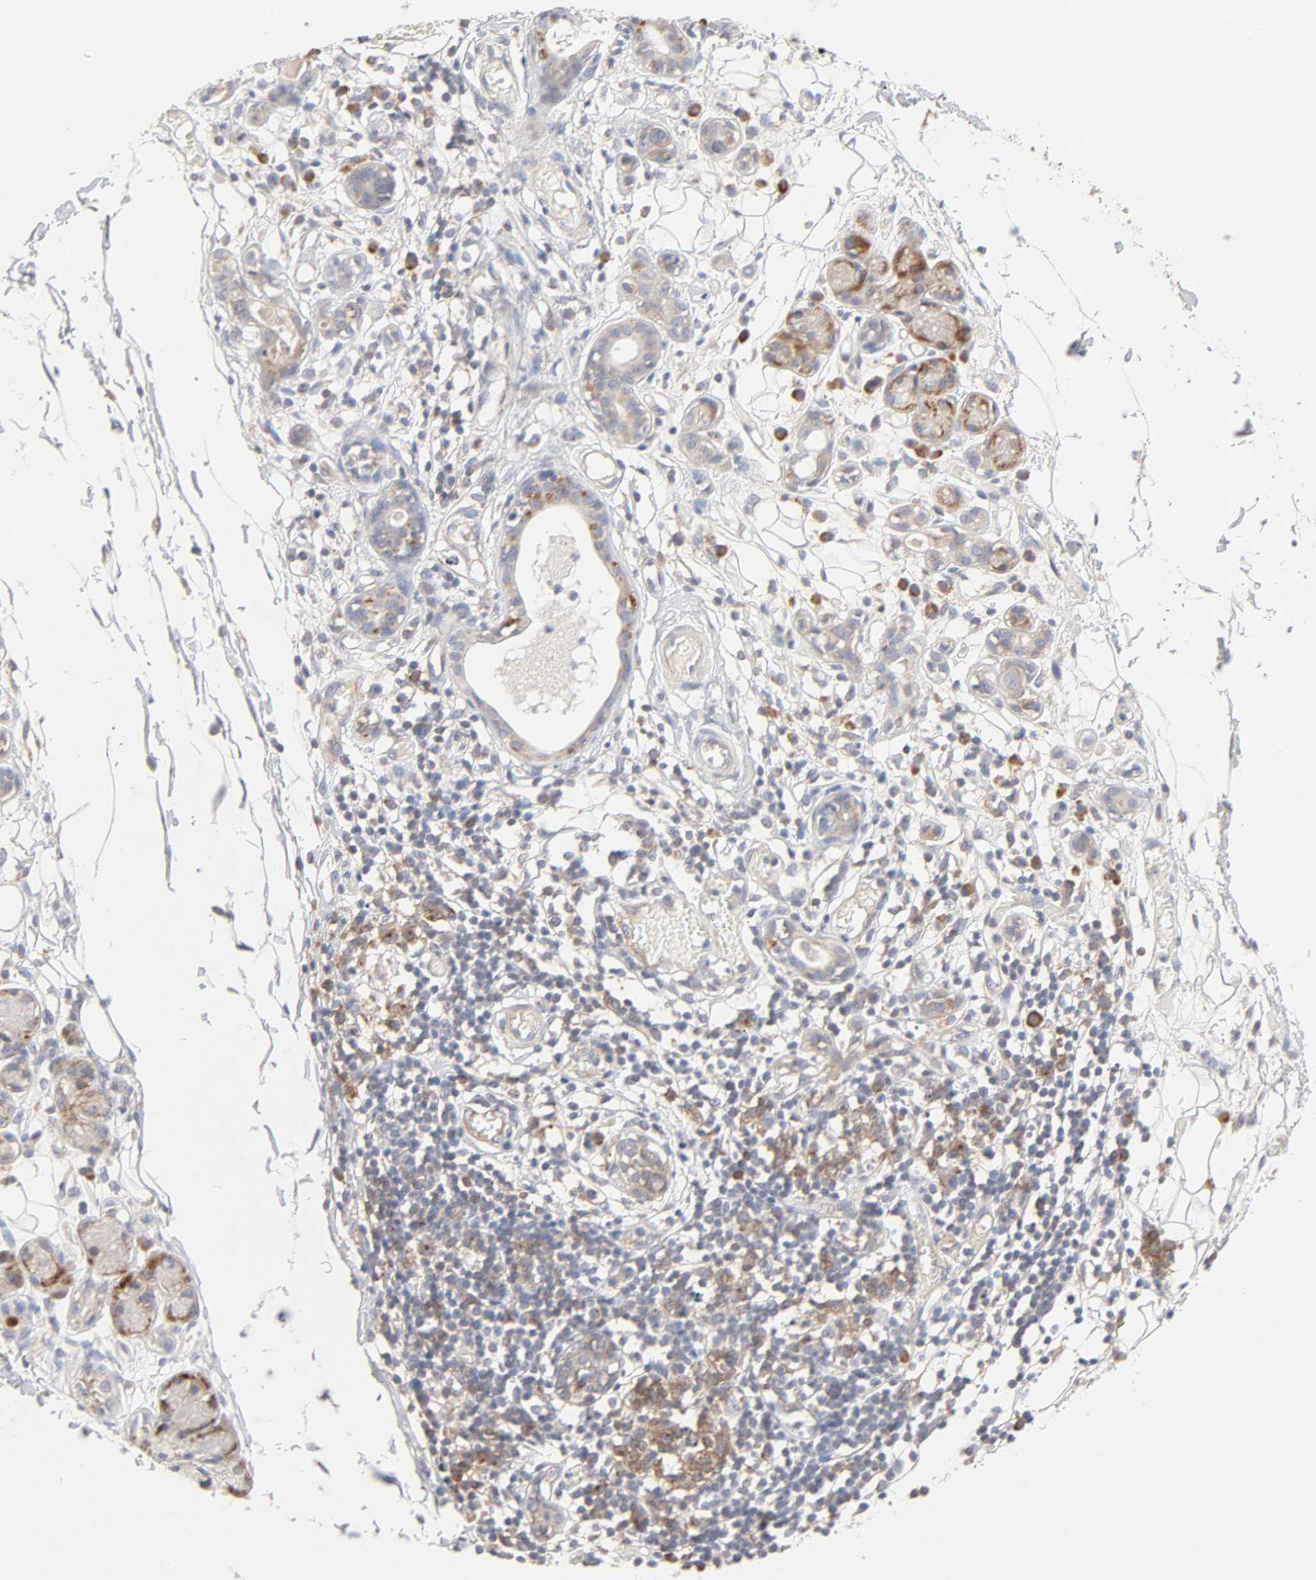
{"staining": {"intensity": "weak", "quantity": ">75%", "location": "cytoplasmic/membranous"}, "tissue": "adipose tissue", "cell_type": "Adipocytes", "image_type": "normal", "snomed": [{"axis": "morphology", "description": "Normal tissue, NOS"}, {"axis": "morphology", "description": "Inflammation, NOS"}, {"axis": "topography", "description": "Vascular tissue"}, {"axis": "topography", "description": "Salivary gland"}], "caption": "IHC (DAB (3,3'-diaminobenzidine)) staining of benign human adipose tissue exhibits weak cytoplasmic/membranous protein staining in approximately >75% of adipocytes. (Stains: DAB in brown, nuclei in blue, Microscopy: brightfield microscopy at high magnification).", "gene": "IL4R", "patient": {"sex": "female", "age": 75}}